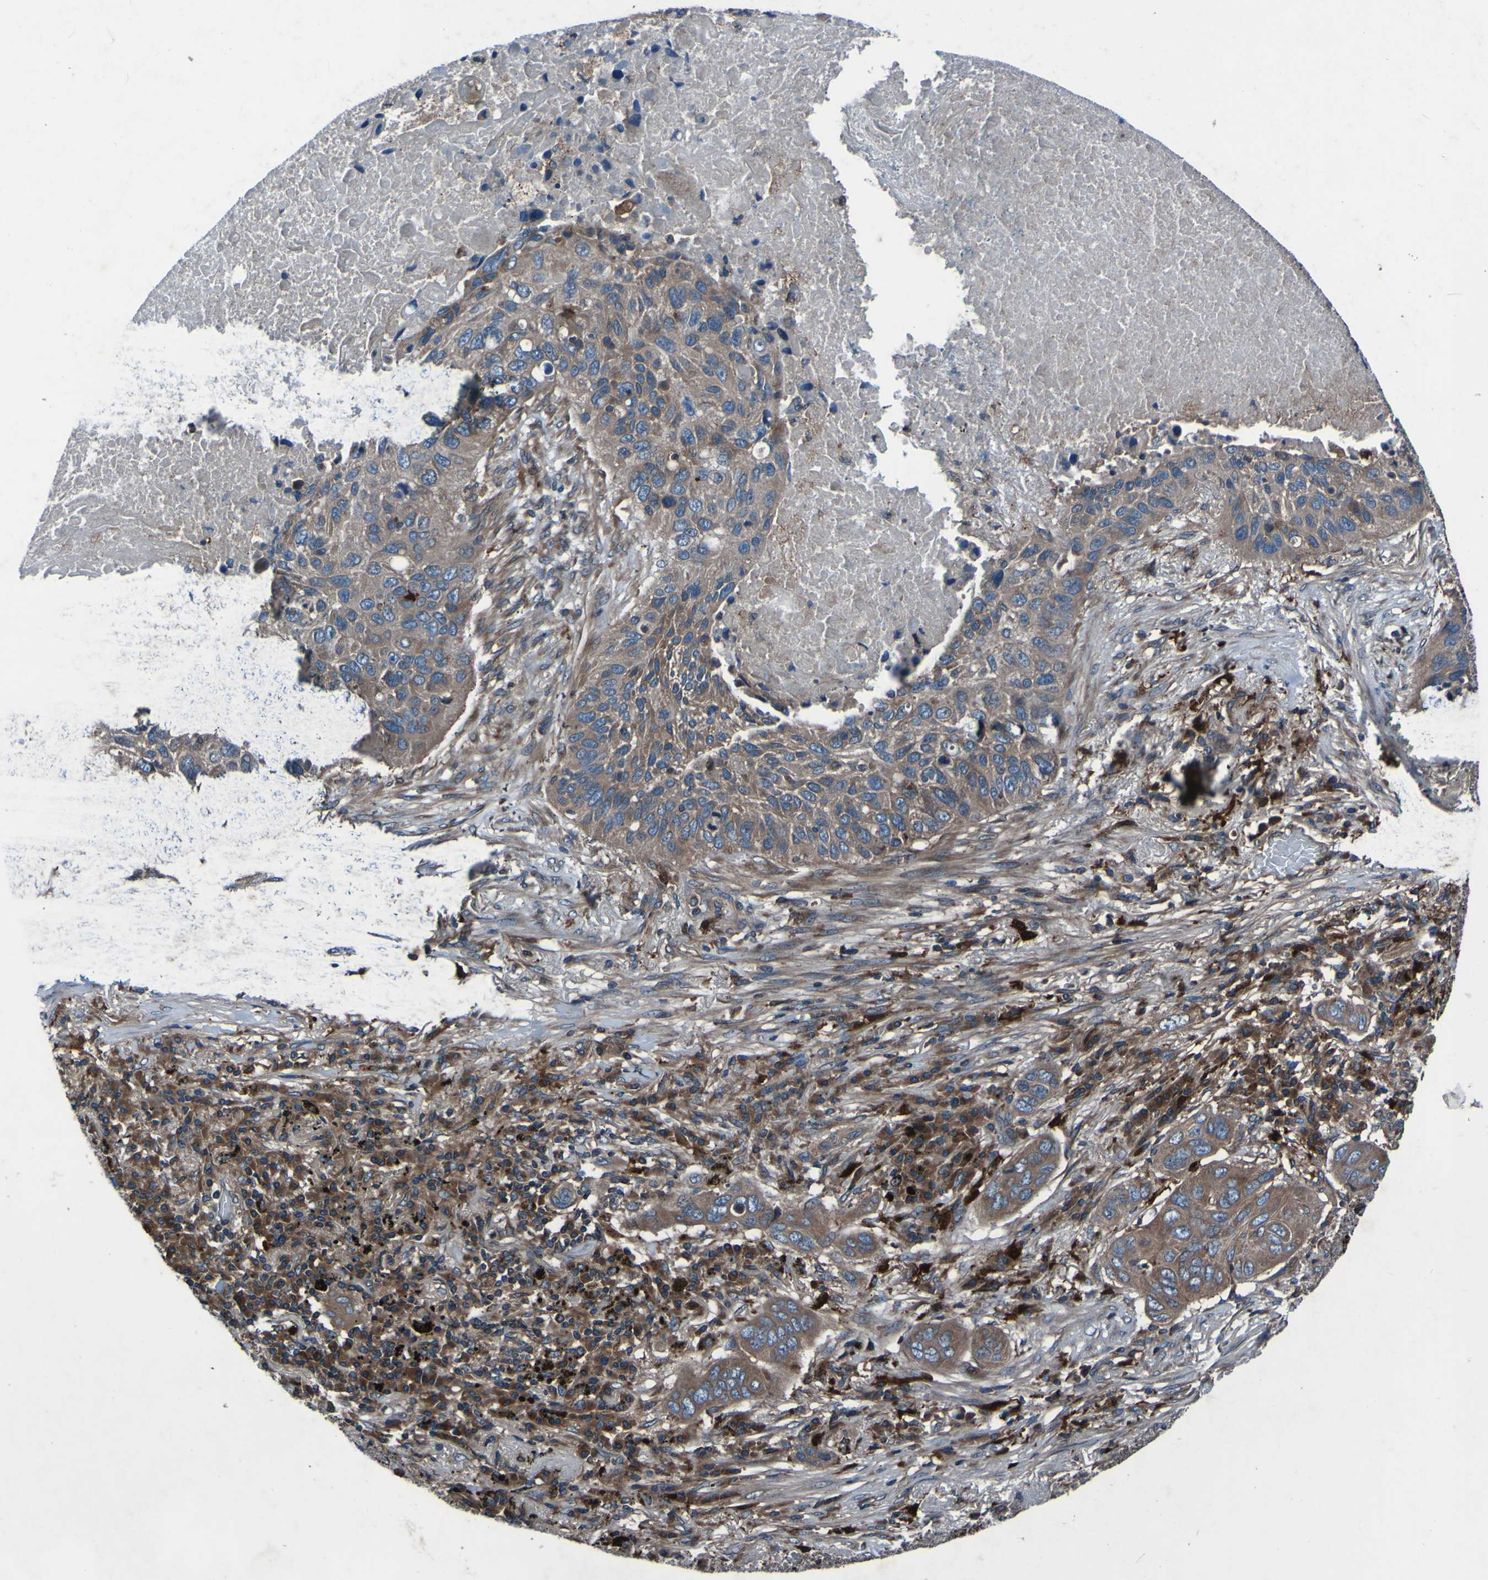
{"staining": {"intensity": "moderate", "quantity": ">75%", "location": "cytoplasmic/membranous"}, "tissue": "lung cancer", "cell_type": "Tumor cells", "image_type": "cancer", "snomed": [{"axis": "morphology", "description": "Squamous cell carcinoma, NOS"}, {"axis": "topography", "description": "Lung"}], "caption": "Immunohistochemical staining of lung cancer reveals medium levels of moderate cytoplasmic/membranous protein staining in about >75% of tumor cells.", "gene": "RAB5B", "patient": {"sex": "male", "age": 57}}